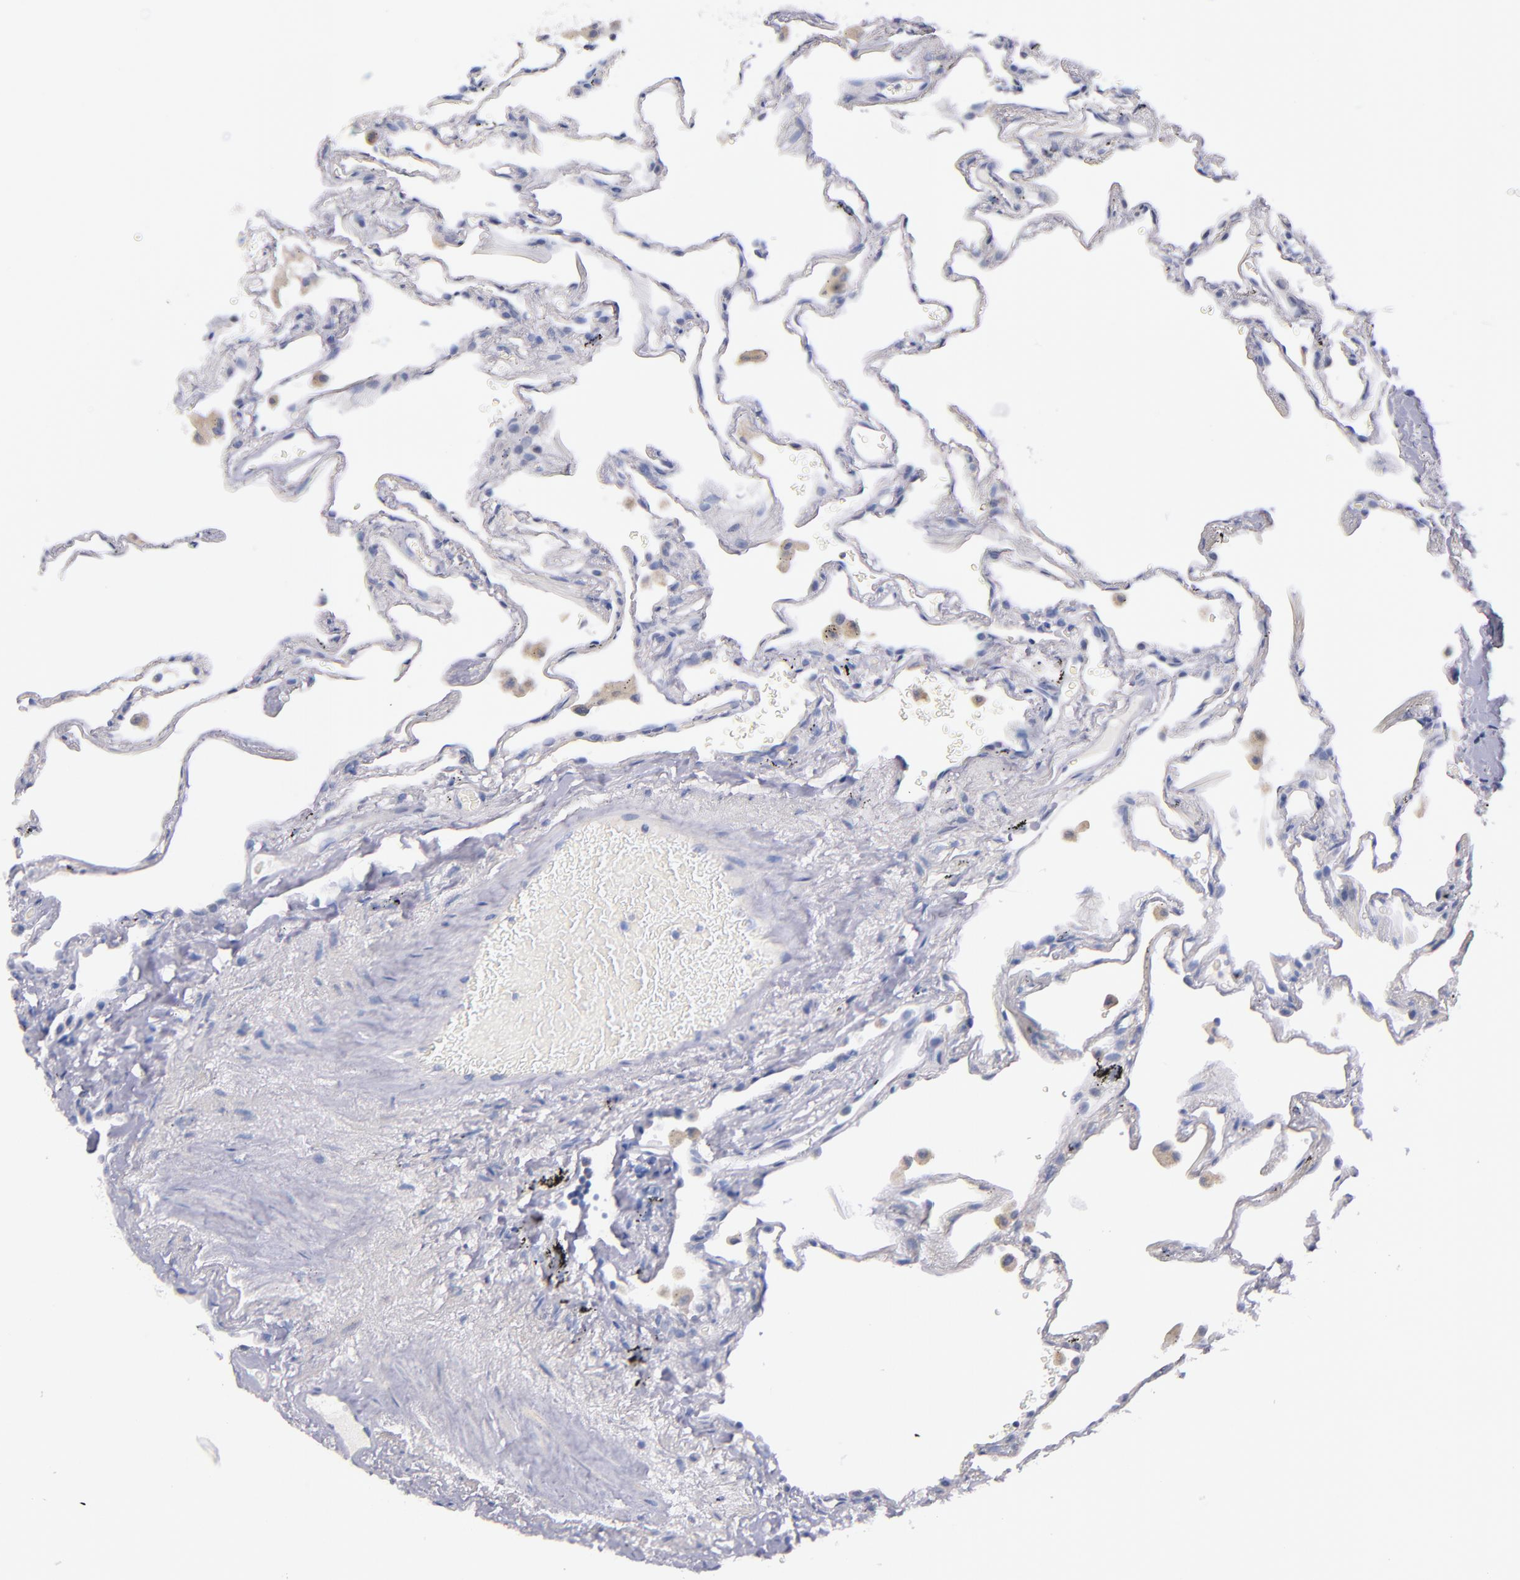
{"staining": {"intensity": "negative", "quantity": "none", "location": "none"}, "tissue": "lung", "cell_type": "Alveolar cells", "image_type": "normal", "snomed": [{"axis": "morphology", "description": "Normal tissue, NOS"}, {"axis": "morphology", "description": "Inflammation, NOS"}, {"axis": "topography", "description": "Lung"}], "caption": "A high-resolution micrograph shows immunohistochemistry staining of unremarkable lung, which shows no significant expression in alveolar cells.", "gene": "CNTNAP2", "patient": {"sex": "male", "age": 69}}